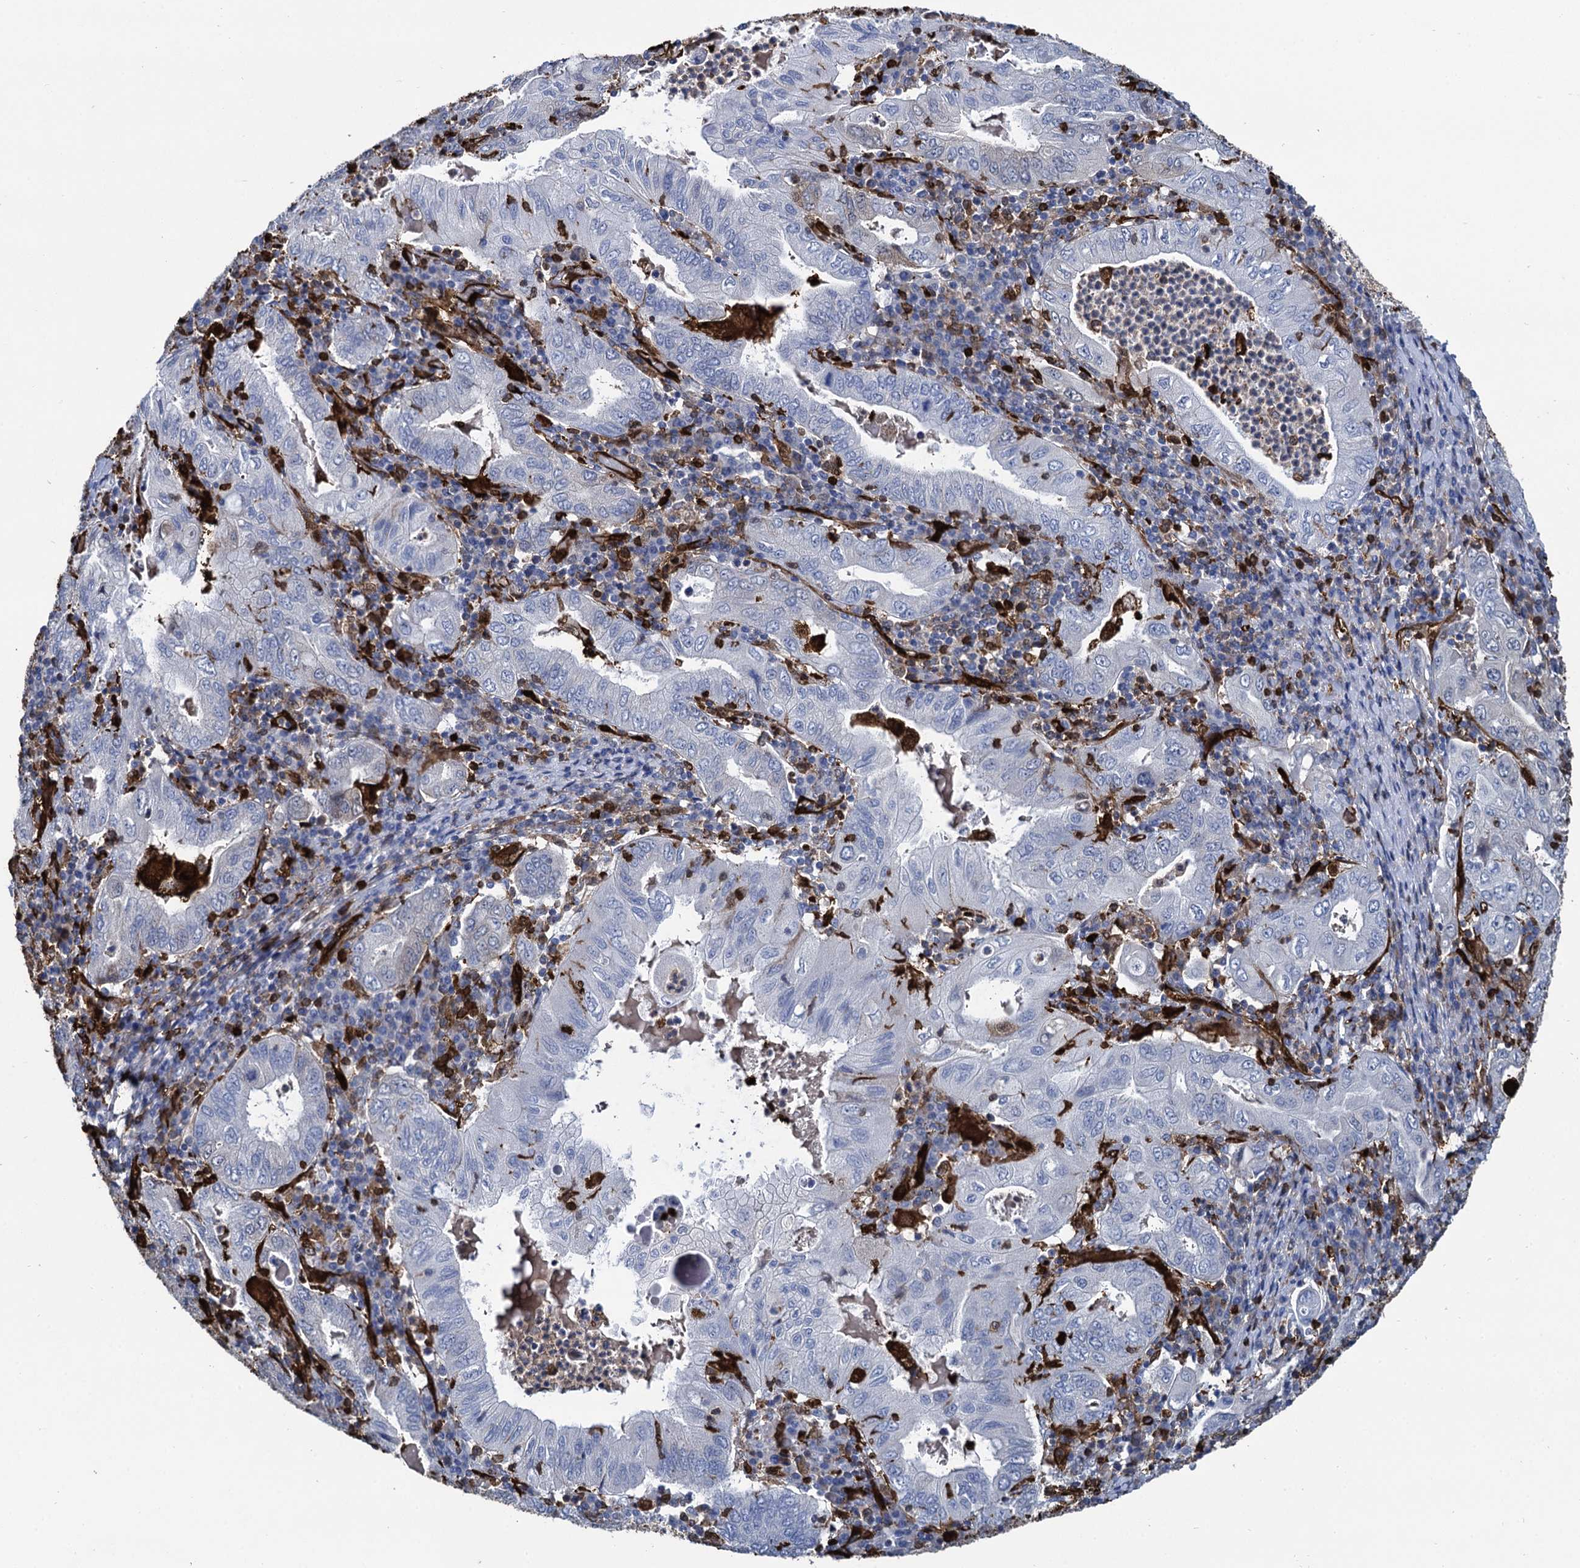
{"staining": {"intensity": "negative", "quantity": "none", "location": "none"}, "tissue": "stomach cancer", "cell_type": "Tumor cells", "image_type": "cancer", "snomed": [{"axis": "morphology", "description": "Normal tissue, NOS"}, {"axis": "morphology", "description": "Adenocarcinoma, NOS"}, {"axis": "topography", "description": "Esophagus"}, {"axis": "topography", "description": "Stomach, upper"}, {"axis": "topography", "description": "Peripheral nerve tissue"}], "caption": "Stomach cancer was stained to show a protein in brown. There is no significant positivity in tumor cells.", "gene": "FABP5", "patient": {"sex": "male", "age": 62}}